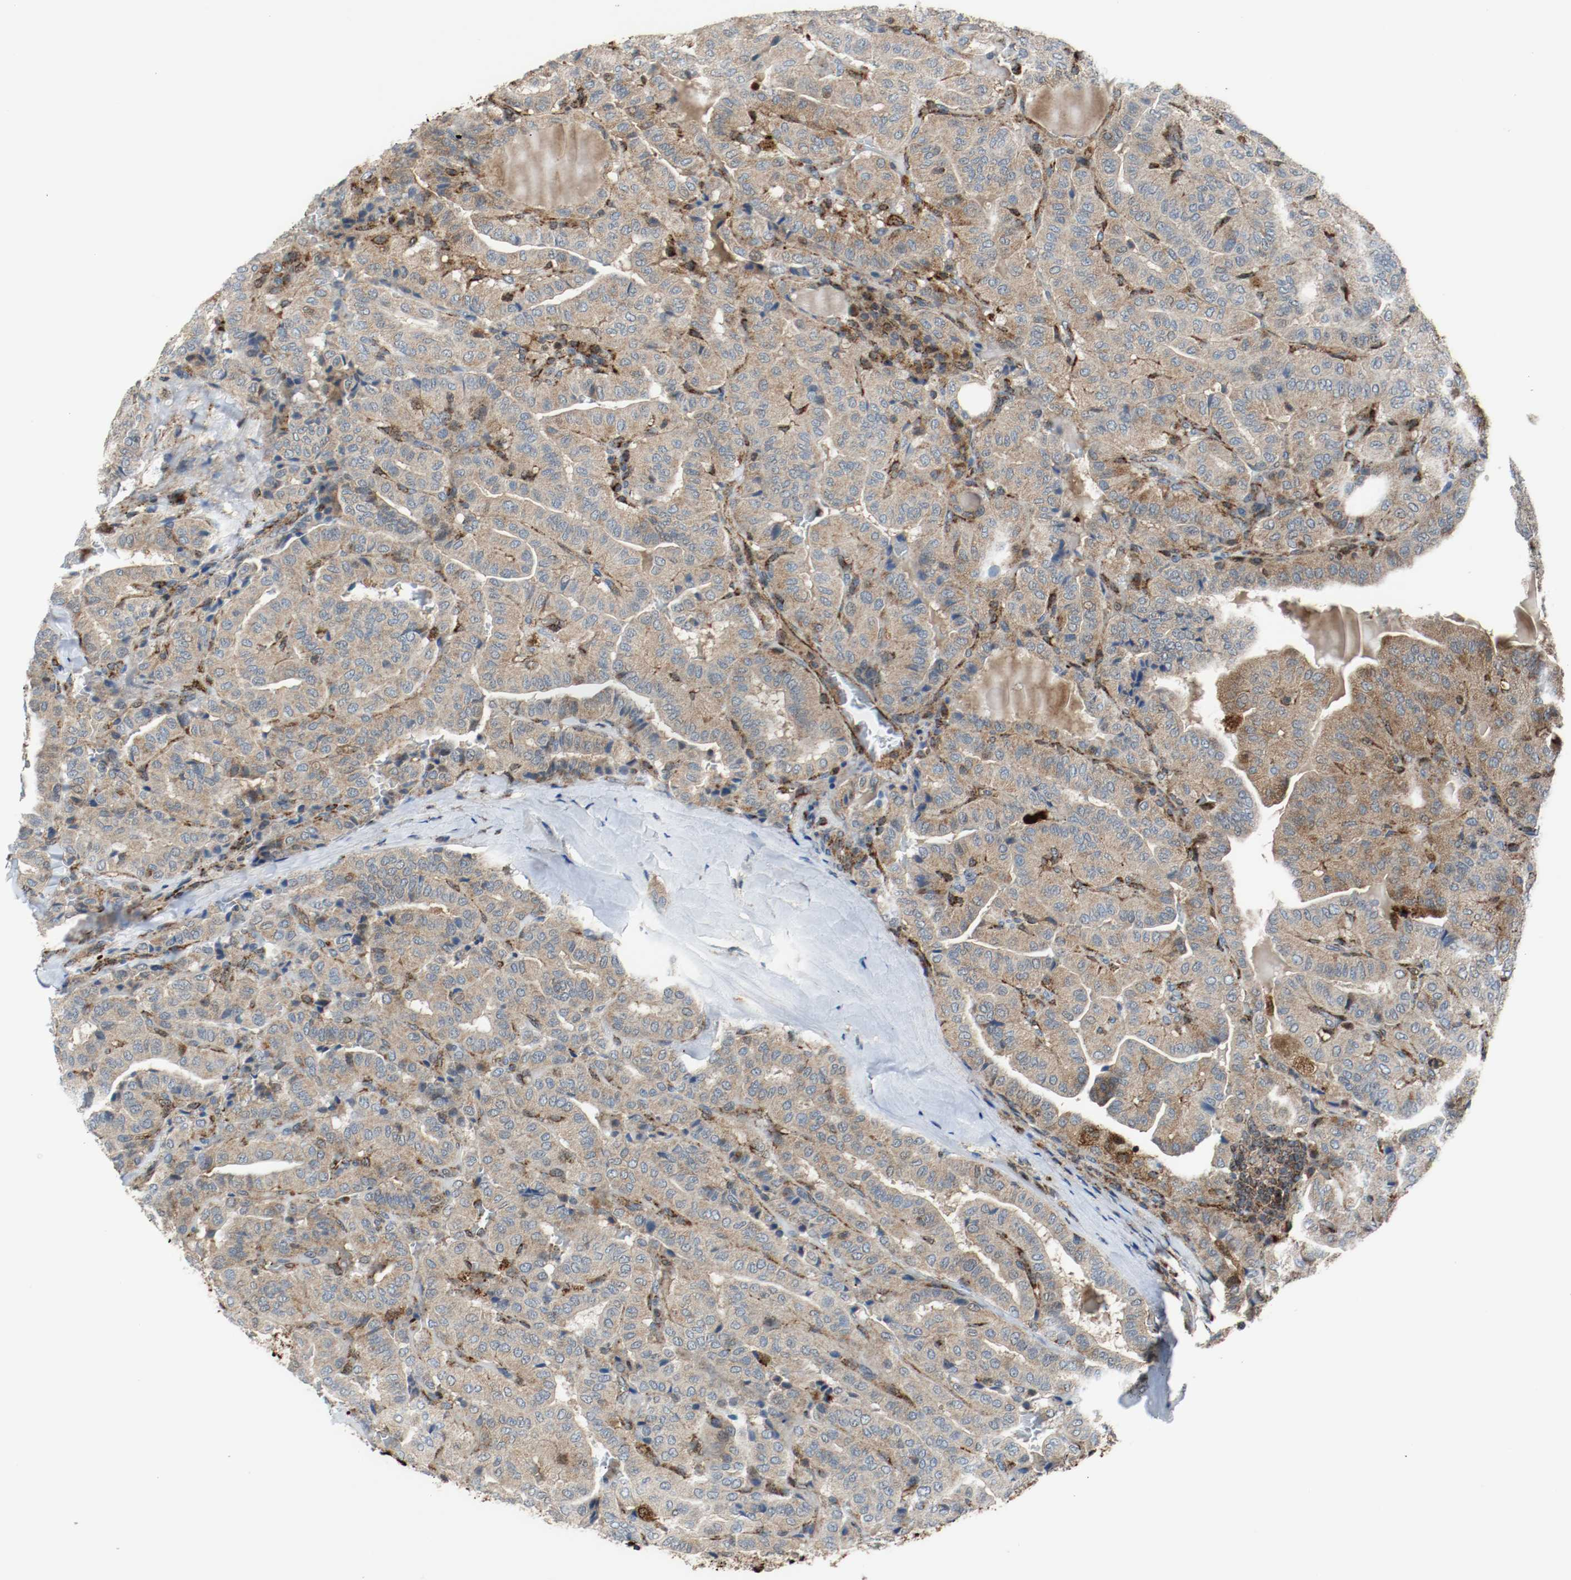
{"staining": {"intensity": "moderate", "quantity": ">75%", "location": "cytoplasmic/membranous"}, "tissue": "thyroid cancer", "cell_type": "Tumor cells", "image_type": "cancer", "snomed": [{"axis": "morphology", "description": "Papillary adenocarcinoma, NOS"}, {"axis": "topography", "description": "Thyroid gland"}], "caption": "Immunohistochemistry photomicrograph of thyroid papillary adenocarcinoma stained for a protein (brown), which displays medium levels of moderate cytoplasmic/membranous expression in about >75% of tumor cells.", "gene": "TXNRD1", "patient": {"sex": "male", "age": 77}}